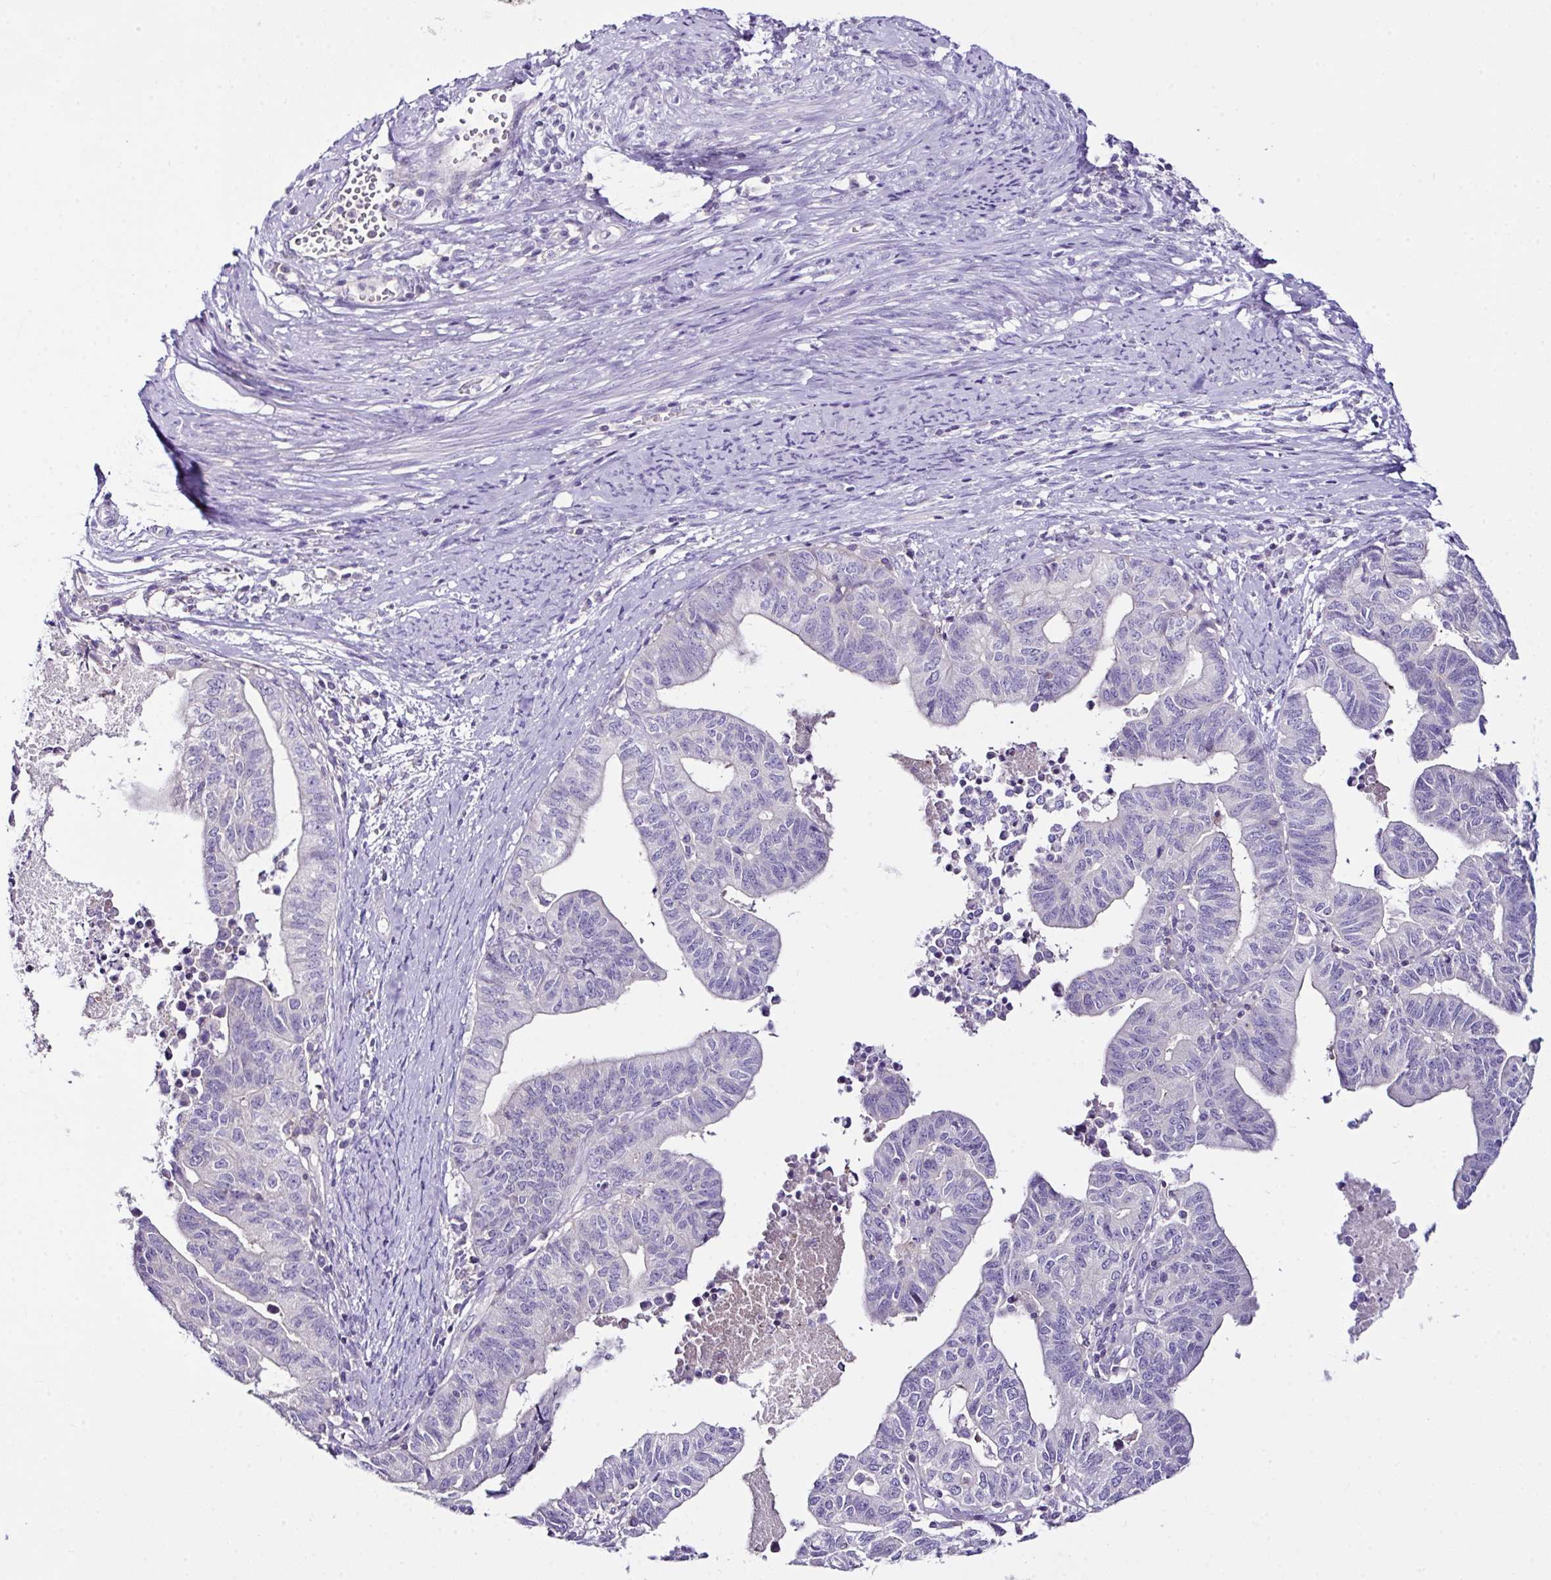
{"staining": {"intensity": "negative", "quantity": "none", "location": "none"}, "tissue": "endometrial cancer", "cell_type": "Tumor cells", "image_type": "cancer", "snomed": [{"axis": "morphology", "description": "Adenocarcinoma, NOS"}, {"axis": "topography", "description": "Endometrium"}], "caption": "Tumor cells are negative for brown protein staining in adenocarcinoma (endometrial).", "gene": "D2HGDH", "patient": {"sex": "female", "age": 65}}